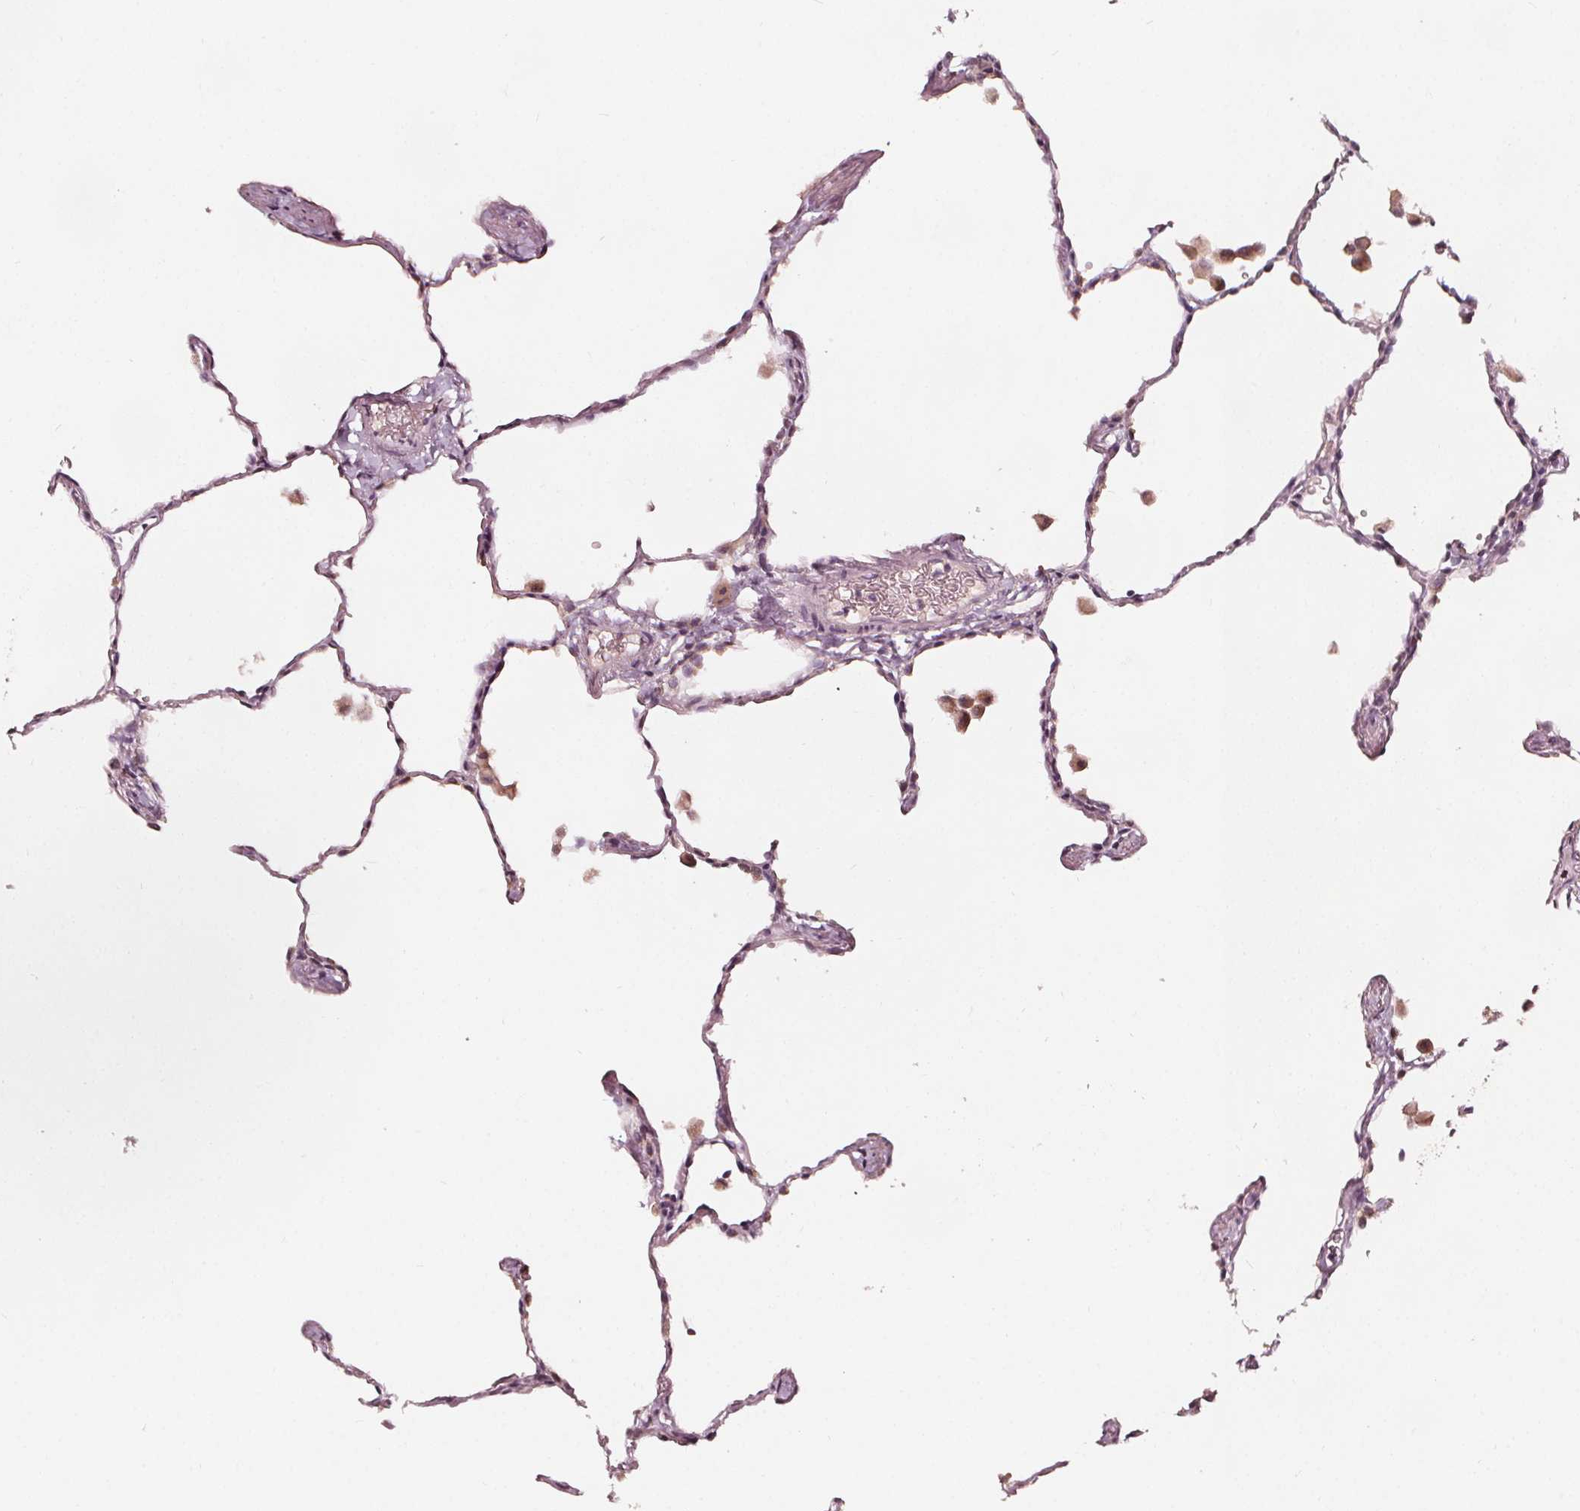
{"staining": {"intensity": "weak", "quantity": "<25%", "location": "cytoplasmic/membranous"}, "tissue": "lung", "cell_type": "Alveolar cells", "image_type": "normal", "snomed": [{"axis": "morphology", "description": "Normal tissue, NOS"}, {"axis": "topography", "description": "Lung"}], "caption": "High magnification brightfield microscopy of normal lung stained with DAB (brown) and counterstained with hematoxylin (blue): alveolar cells show no significant positivity. (Immunohistochemistry (ihc), brightfield microscopy, high magnification).", "gene": "NPC1L1", "patient": {"sex": "female", "age": 47}}